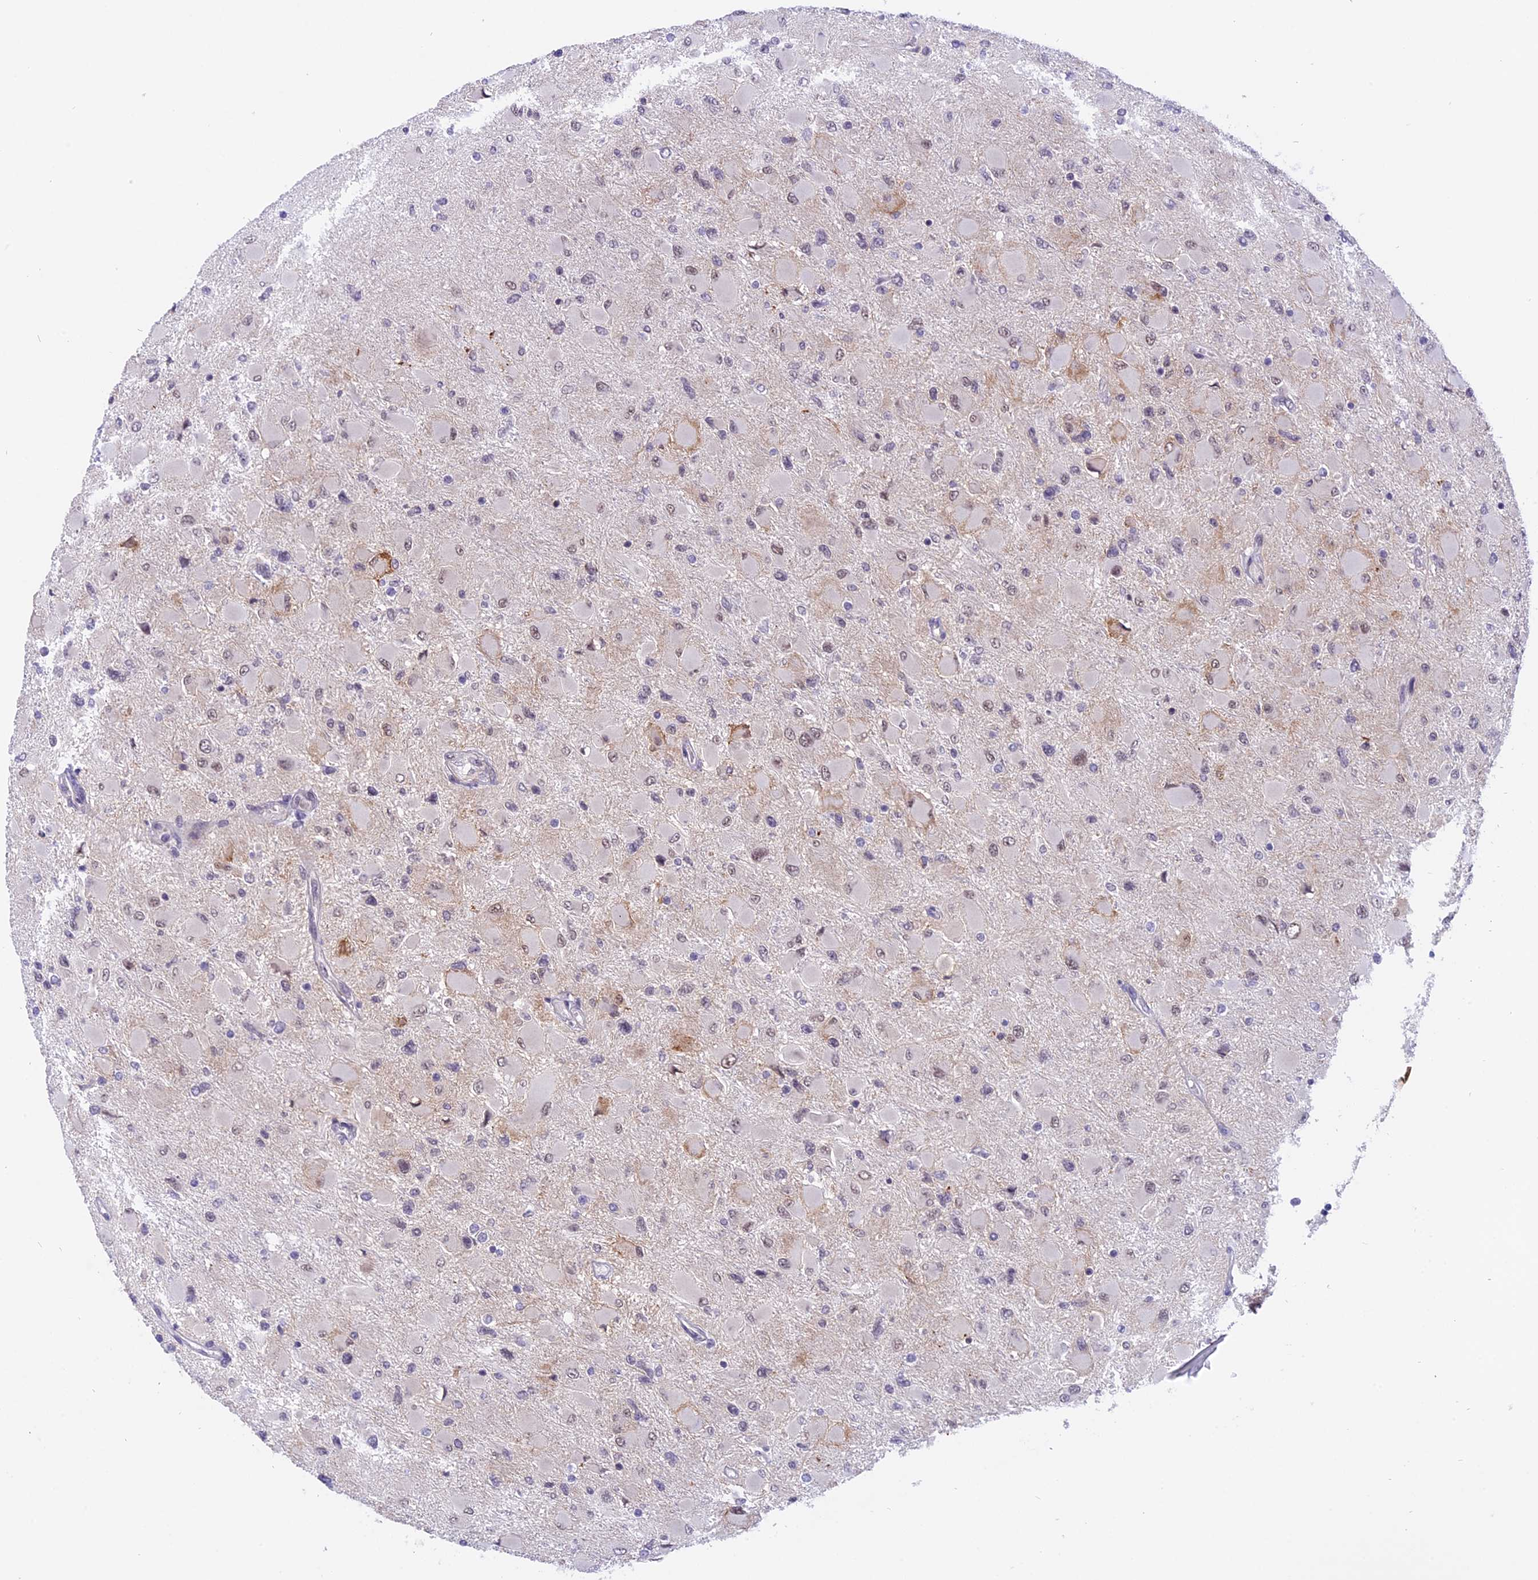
{"staining": {"intensity": "weak", "quantity": "25%-75%", "location": "nuclear"}, "tissue": "glioma", "cell_type": "Tumor cells", "image_type": "cancer", "snomed": [{"axis": "morphology", "description": "Glioma, malignant, High grade"}, {"axis": "topography", "description": "Cerebral cortex"}], "caption": "Protein expression analysis of human glioma reveals weak nuclear staining in about 25%-75% of tumor cells.", "gene": "TADA3", "patient": {"sex": "female", "age": 36}}